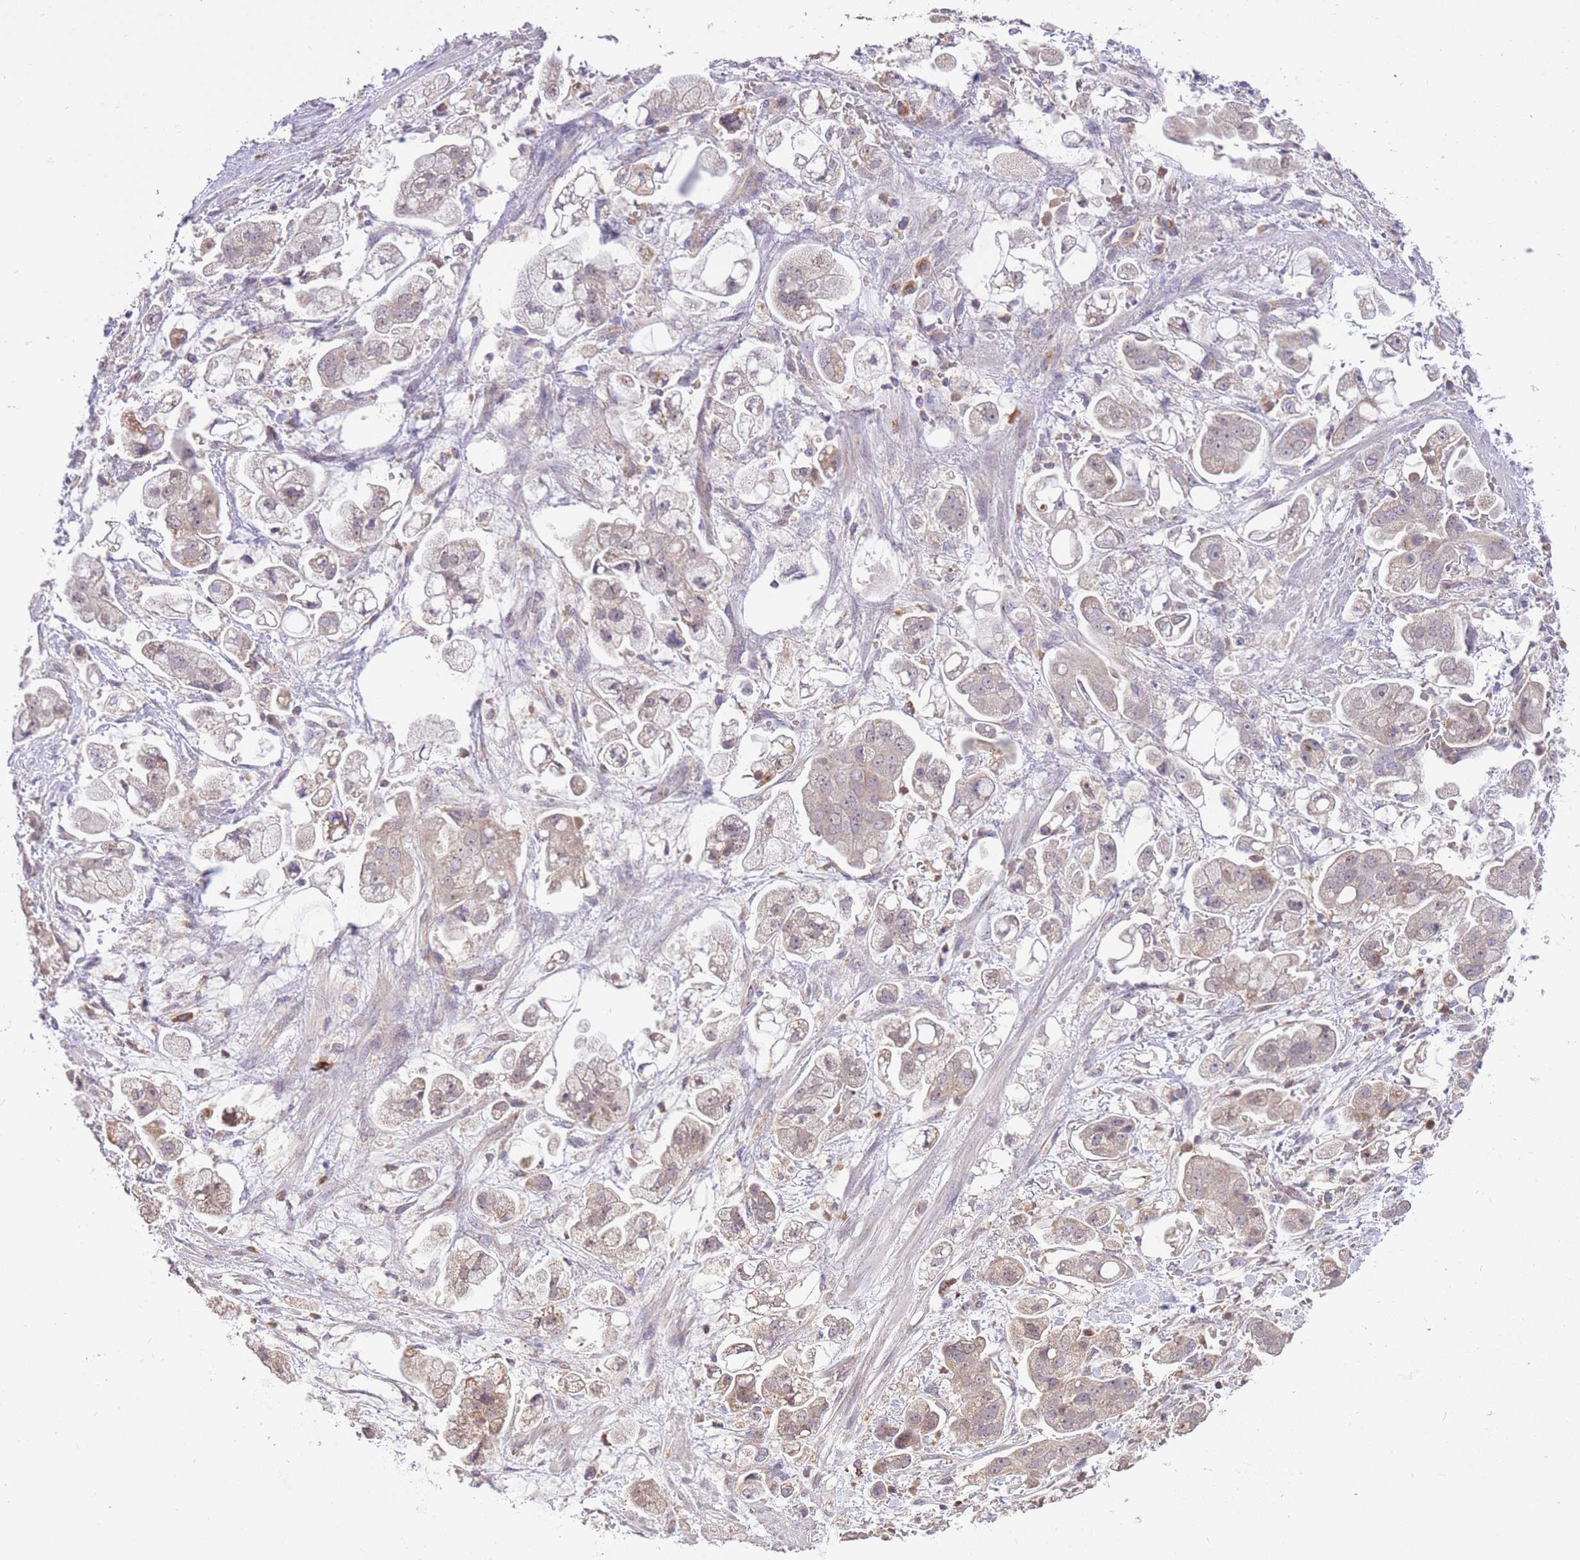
{"staining": {"intensity": "weak", "quantity": ">75%", "location": "cytoplasmic/membranous"}, "tissue": "stomach cancer", "cell_type": "Tumor cells", "image_type": "cancer", "snomed": [{"axis": "morphology", "description": "Adenocarcinoma, NOS"}, {"axis": "topography", "description": "Stomach"}], "caption": "Adenocarcinoma (stomach) stained for a protein shows weak cytoplasmic/membranous positivity in tumor cells.", "gene": "PREP", "patient": {"sex": "male", "age": 62}}